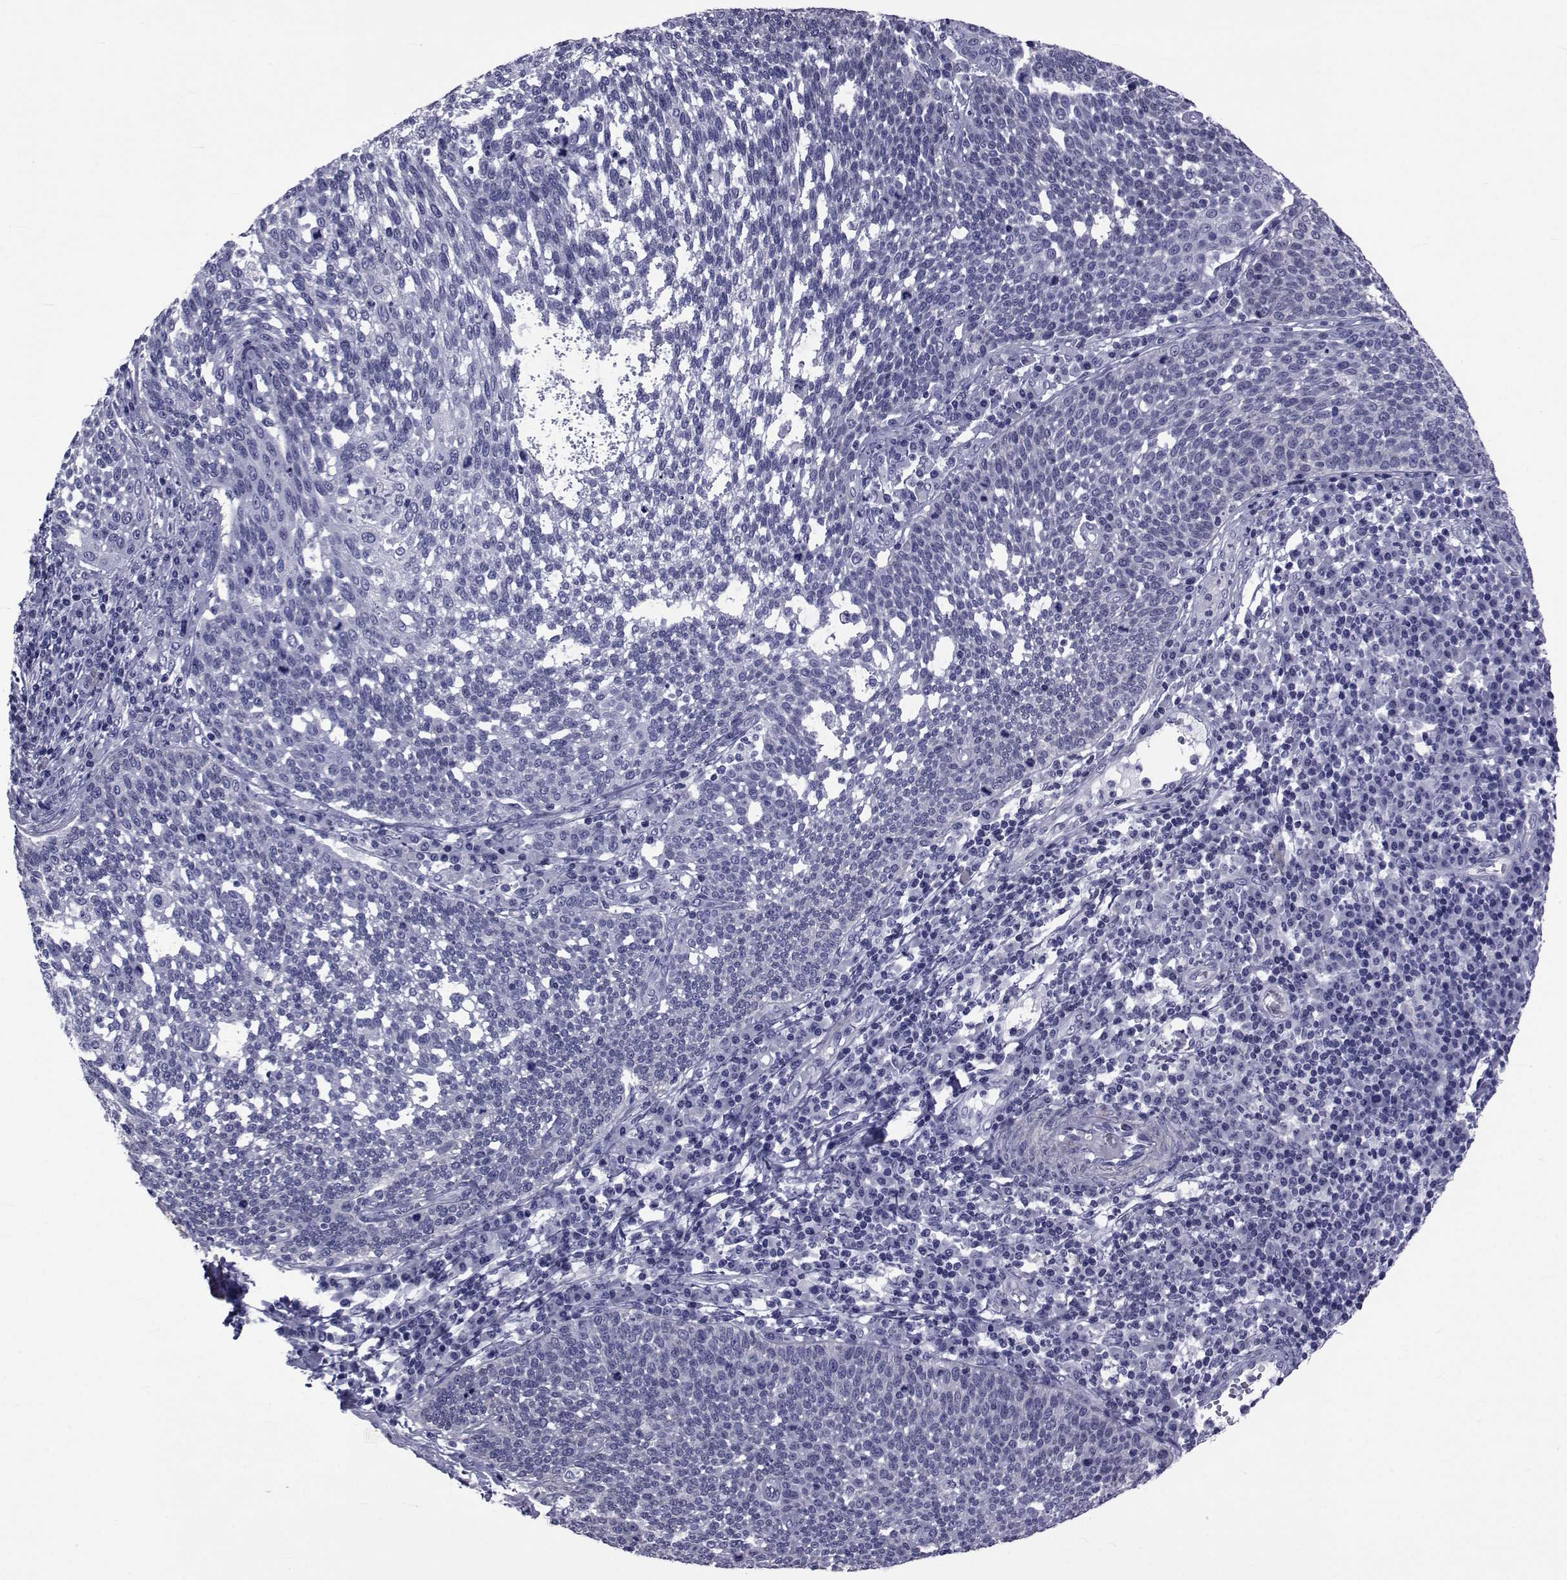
{"staining": {"intensity": "negative", "quantity": "none", "location": "none"}, "tissue": "cervical cancer", "cell_type": "Tumor cells", "image_type": "cancer", "snomed": [{"axis": "morphology", "description": "Squamous cell carcinoma, NOS"}, {"axis": "topography", "description": "Cervix"}], "caption": "The image displays no significant staining in tumor cells of cervical squamous cell carcinoma.", "gene": "GKAP1", "patient": {"sex": "female", "age": 34}}